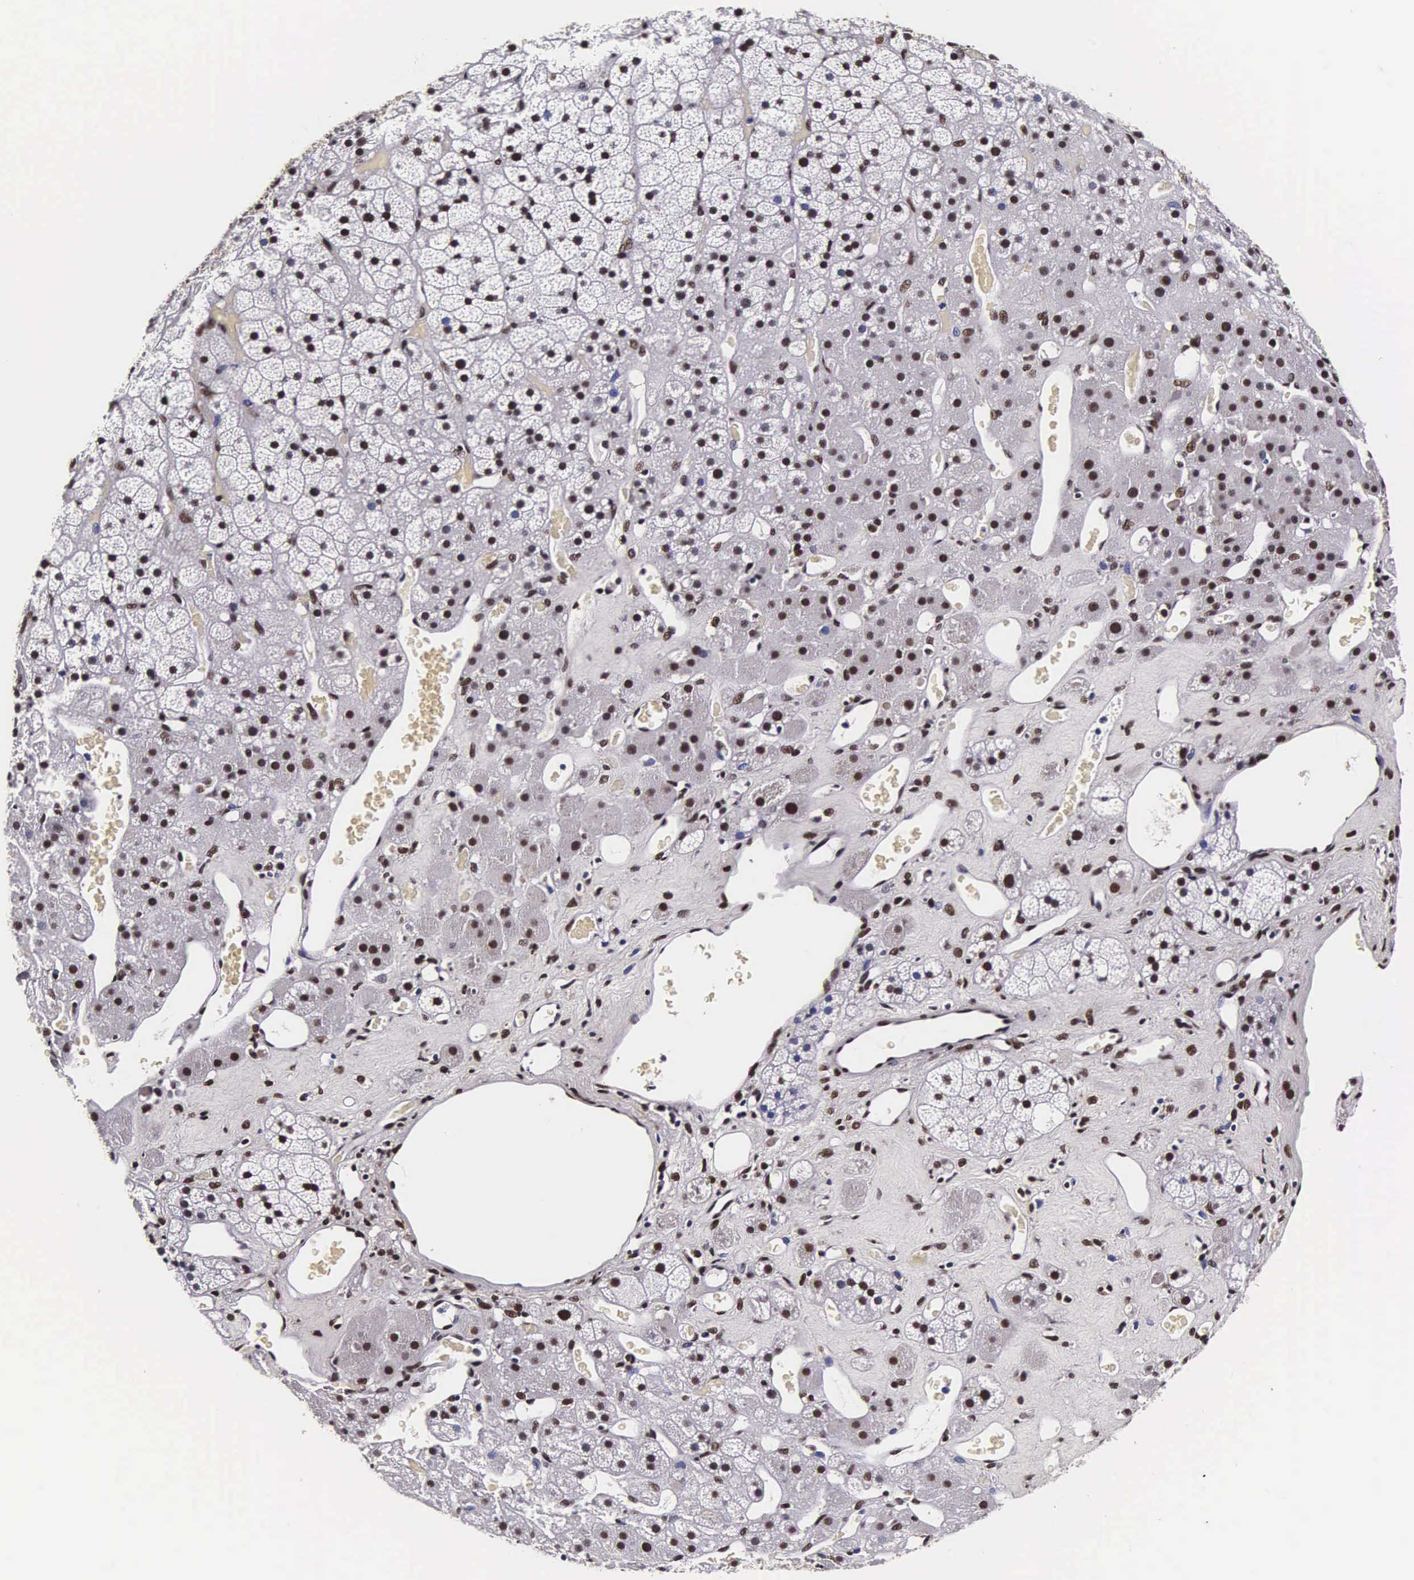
{"staining": {"intensity": "moderate", "quantity": "25%-75%", "location": "nuclear"}, "tissue": "adrenal gland", "cell_type": "Glandular cells", "image_type": "normal", "snomed": [{"axis": "morphology", "description": "Normal tissue, NOS"}, {"axis": "topography", "description": "Adrenal gland"}], "caption": "The photomicrograph reveals staining of unremarkable adrenal gland, revealing moderate nuclear protein staining (brown color) within glandular cells.", "gene": "BCL2L2", "patient": {"sex": "male", "age": 57}}